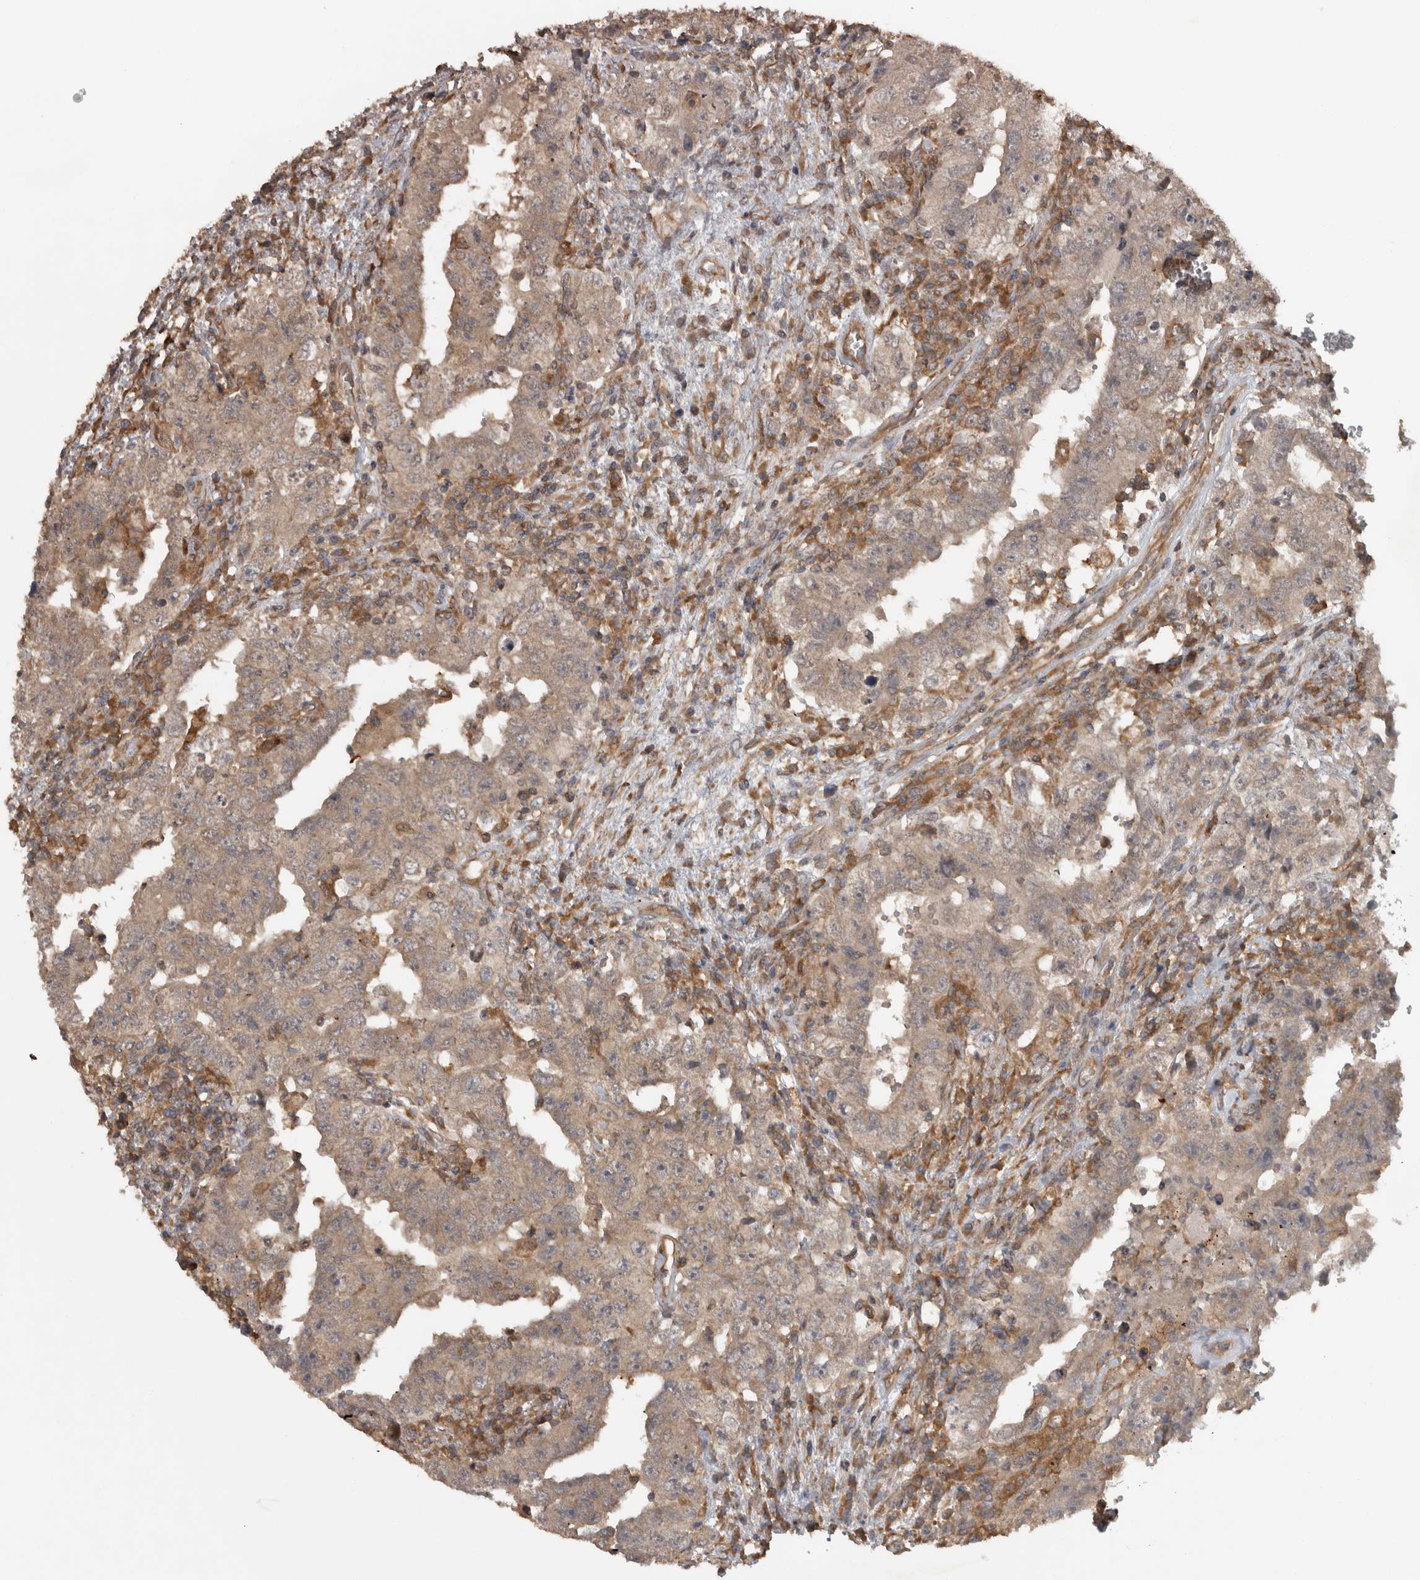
{"staining": {"intensity": "weak", "quantity": ">75%", "location": "cytoplasmic/membranous"}, "tissue": "testis cancer", "cell_type": "Tumor cells", "image_type": "cancer", "snomed": [{"axis": "morphology", "description": "Carcinoma, Embryonal, NOS"}, {"axis": "topography", "description": "Testis"}], "caption": "IHC image of embryonal carcinoma (testis) stained for a protein (brown), which exhibits low levels of weak cytoplasmic/membranous staining in approximately >75% of tumor cells.", "gene": "MICU3", "patient": {"sex": "male", "age": 26}}